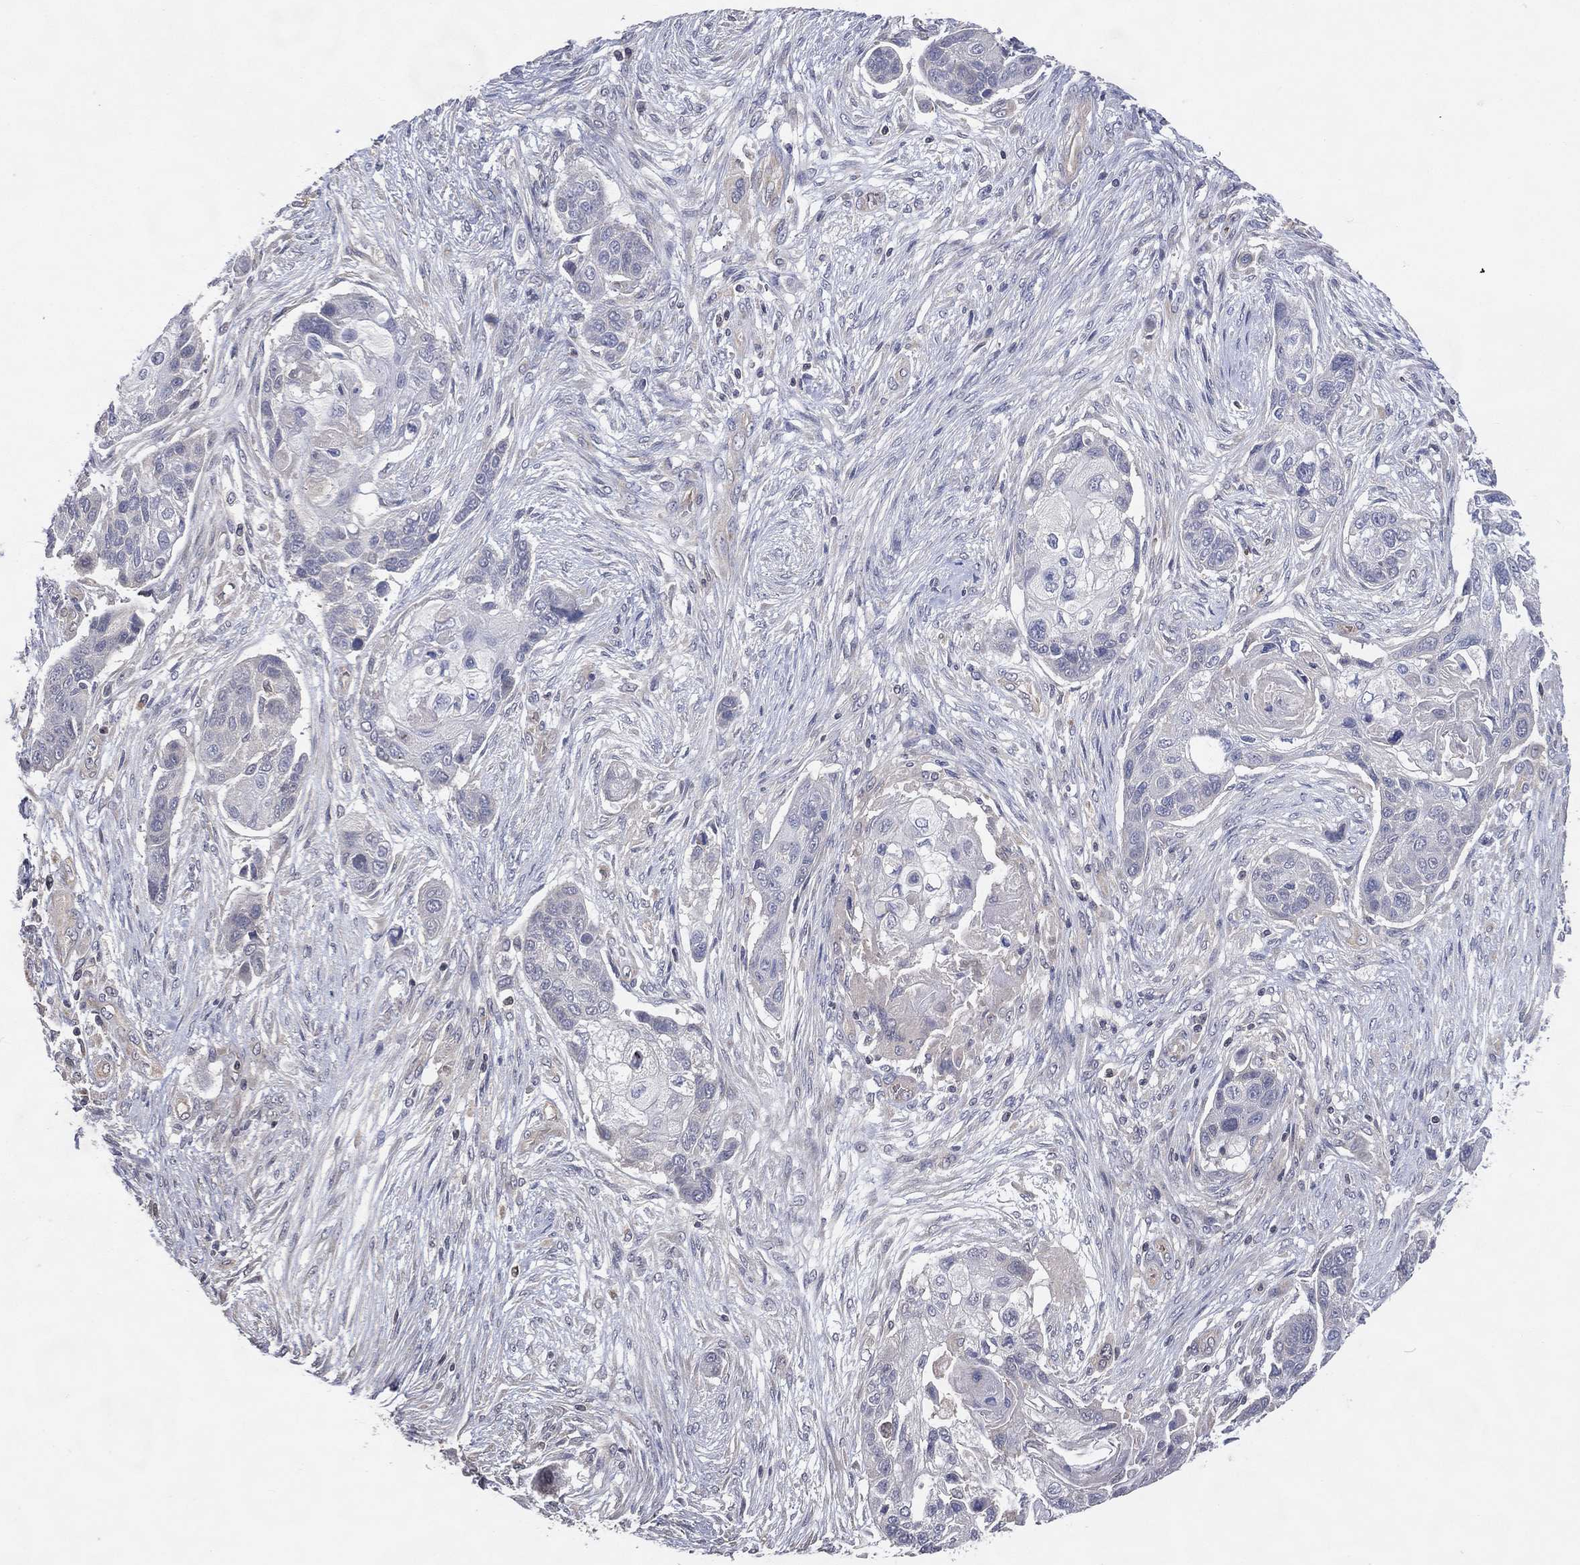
{"staining": {"intensity": "negative", "quantity": "none", "location": "none"}, "tissue": "lung cancer", "cell_type": "Tumor cells", "image_type": "cancer", "snomed": [{"axis": "morphology", "description": "Squamous cell carcinoma, NOS"}, {"axis": "topography", "description": "Lung"}], "caption": "Immunohistochemical staining of human lung squamous cell carcinoma exhibits no significant expression in tumor cells.", "gene": "DNAH7", "patient": {"sex": "male", "age": 69}}